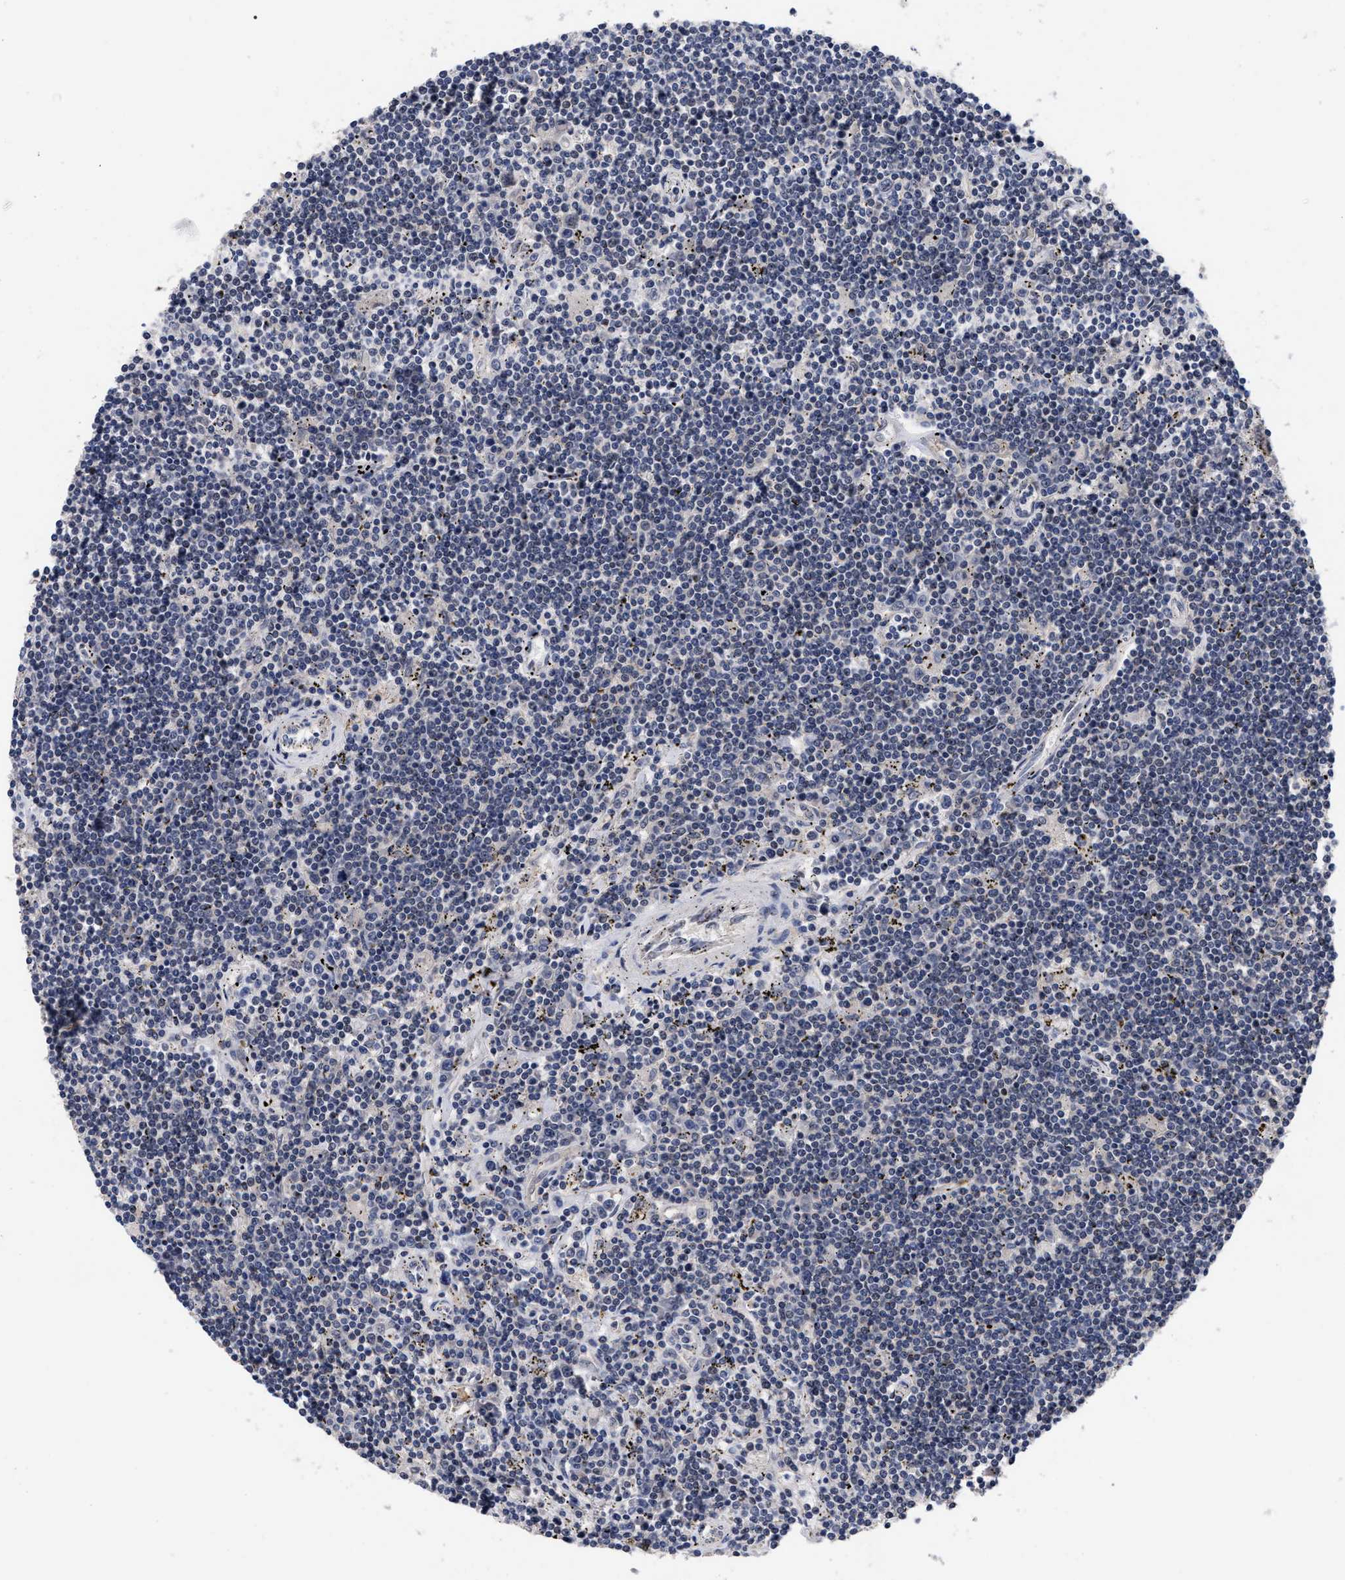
{"staining": {"intensity": "negative", "quantity": "none", "location": "none"}, "tissue": "lymphoma", "cell_type": "Tumor cells", "image_type": "cancer", "snomed": [{"axis": "morphology", "description": "Malignant lymphoma, non-Hodgkin's type, Low grade"}, {"axis": "topography", "description": "Spleen"}], "caption": "DAB immunohistochemical staining of lymphoma exhibits no significant staining in tumor cells.", "gene": "CCN5", "patient": {"sex": "male", "age": 76}}